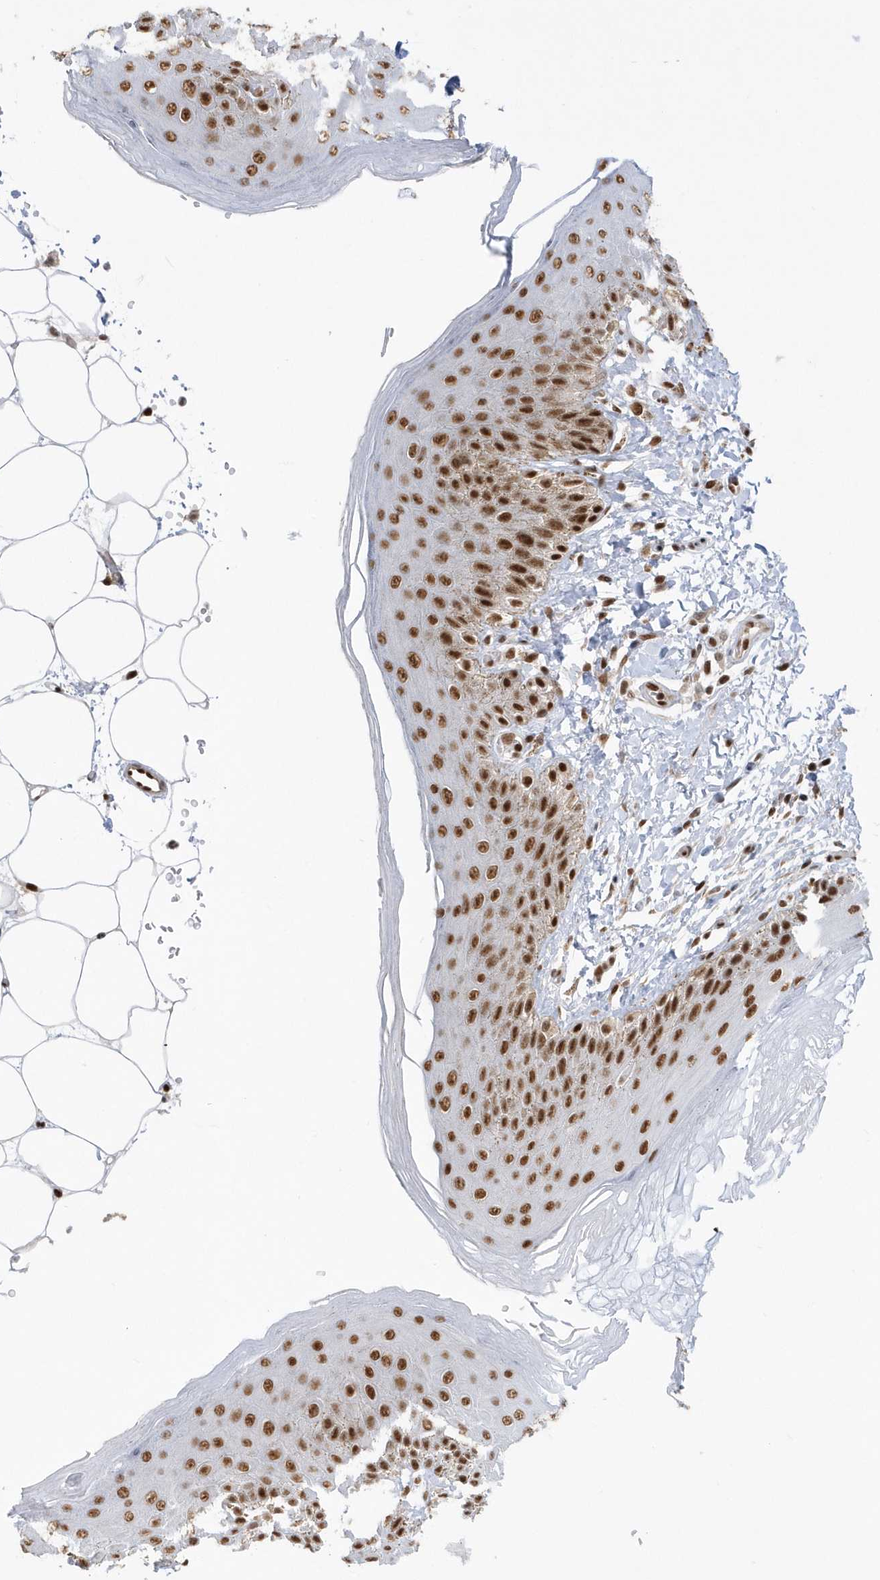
{"staining": {"intensity": "strong", "quantity": ">75%", "location": "nuclear"}, "tissue": "skin", "cell_type": "Epidermal cells", "image_type": "normal", "snomed": [{"axis": "morphology", "description": "Normal tissue, NOS"}, {"axis": "topography", "description": "Anal"}], "caption": "Immunohistochemical staining of normal human skin reveals strong nuclear protein staining in about >75% of epidermal cells. (DAB (3,3'-diaminobenzidine) = brown stain, brightfield microscopy at high magnification).", "gene": "SEPHS1", "patient": {"sex": "male", "age": 44}}